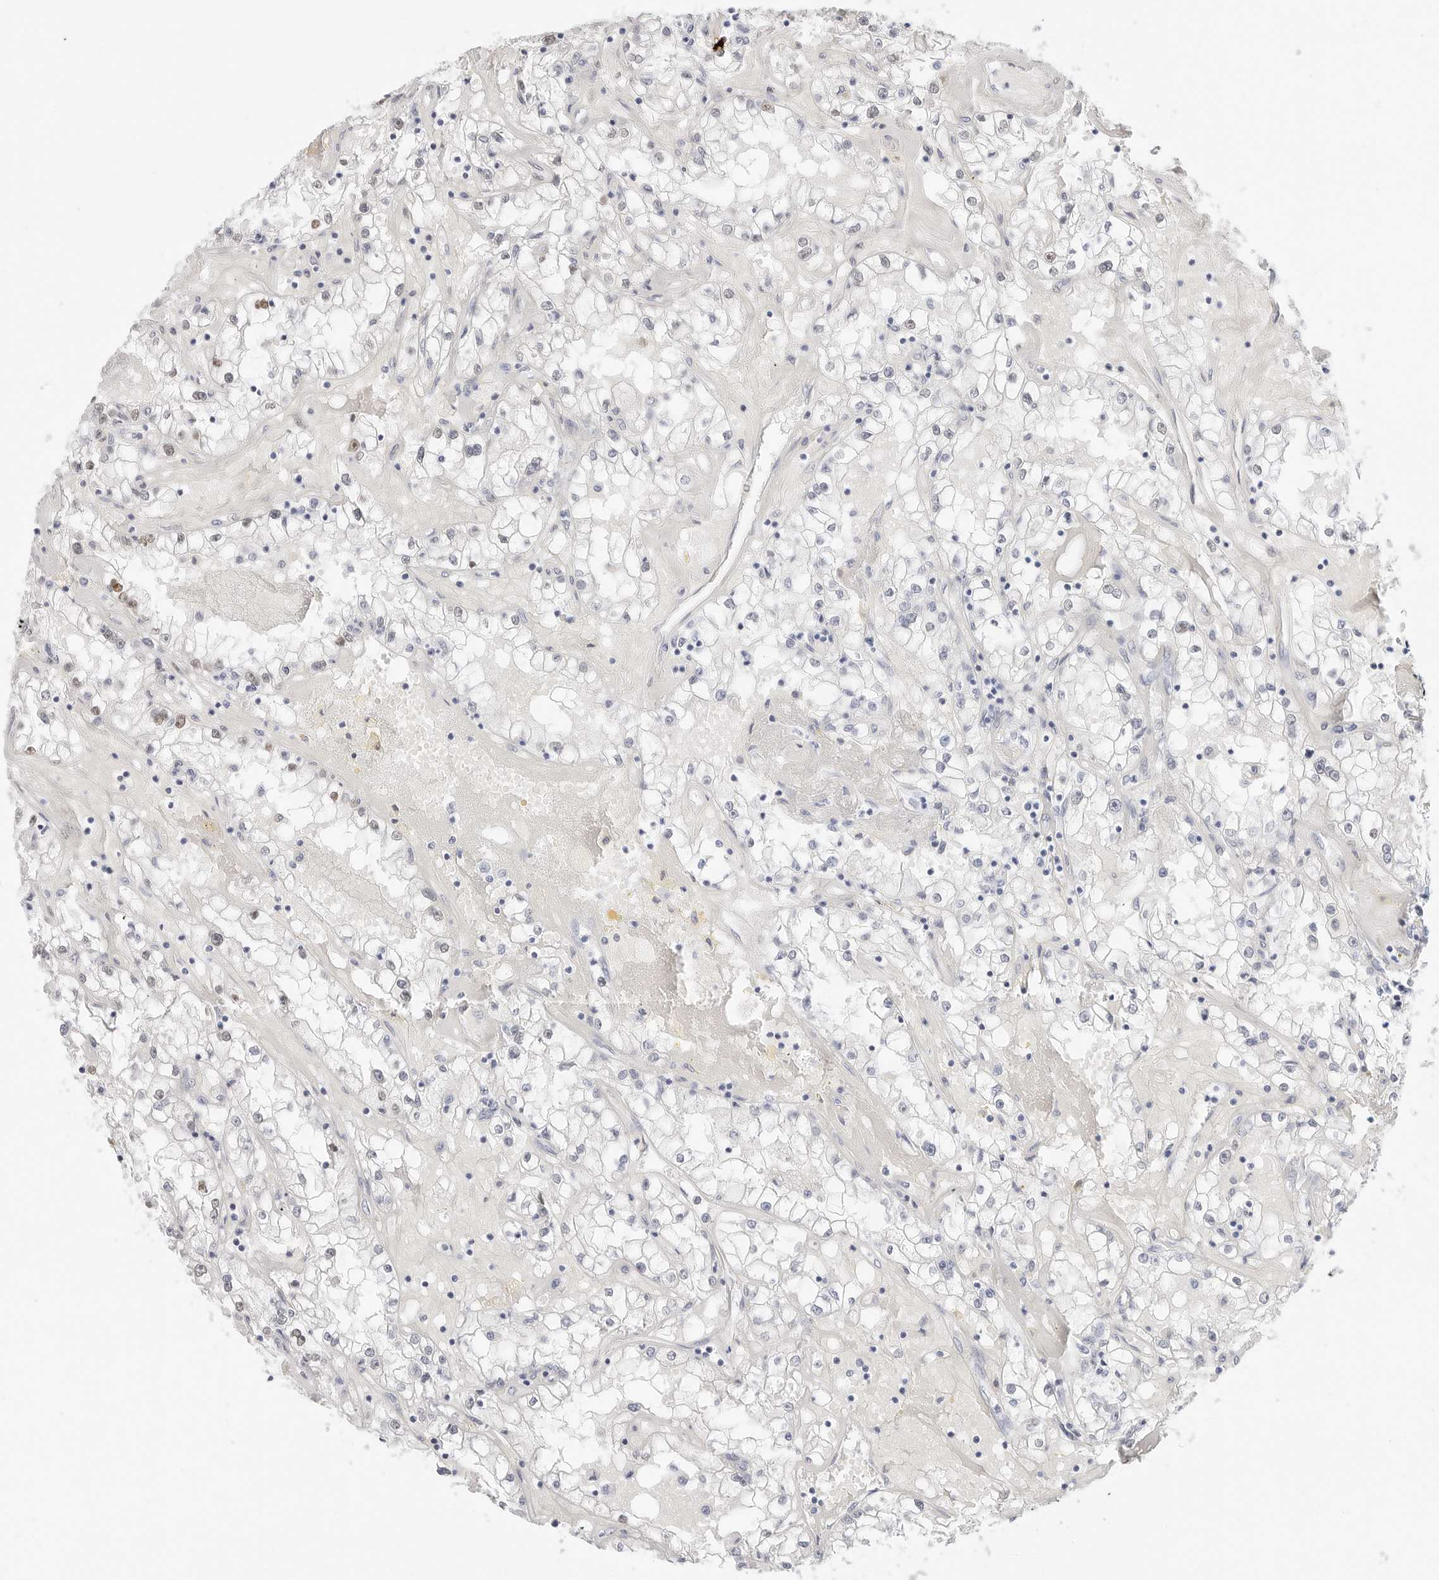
{"staining": {"intensity": "moderate", "quantity": "<25%", "location": "nuclear"}, "tissue": "renal cancer", "cell_type": "Tumor cells", "image_type": "cancer", "snomed": [{"axis": "morphology", "description": "Adenocarcinoma, NOS"}, {"axis": "topography", "description": "Kidney"}], "caption": "The immunohistochemical stain labels moderate nuclear expression in tumor cells of renal cancer tissue.", "gene": "SPIDR", "patient": {"sex": "male", "age": 56}}